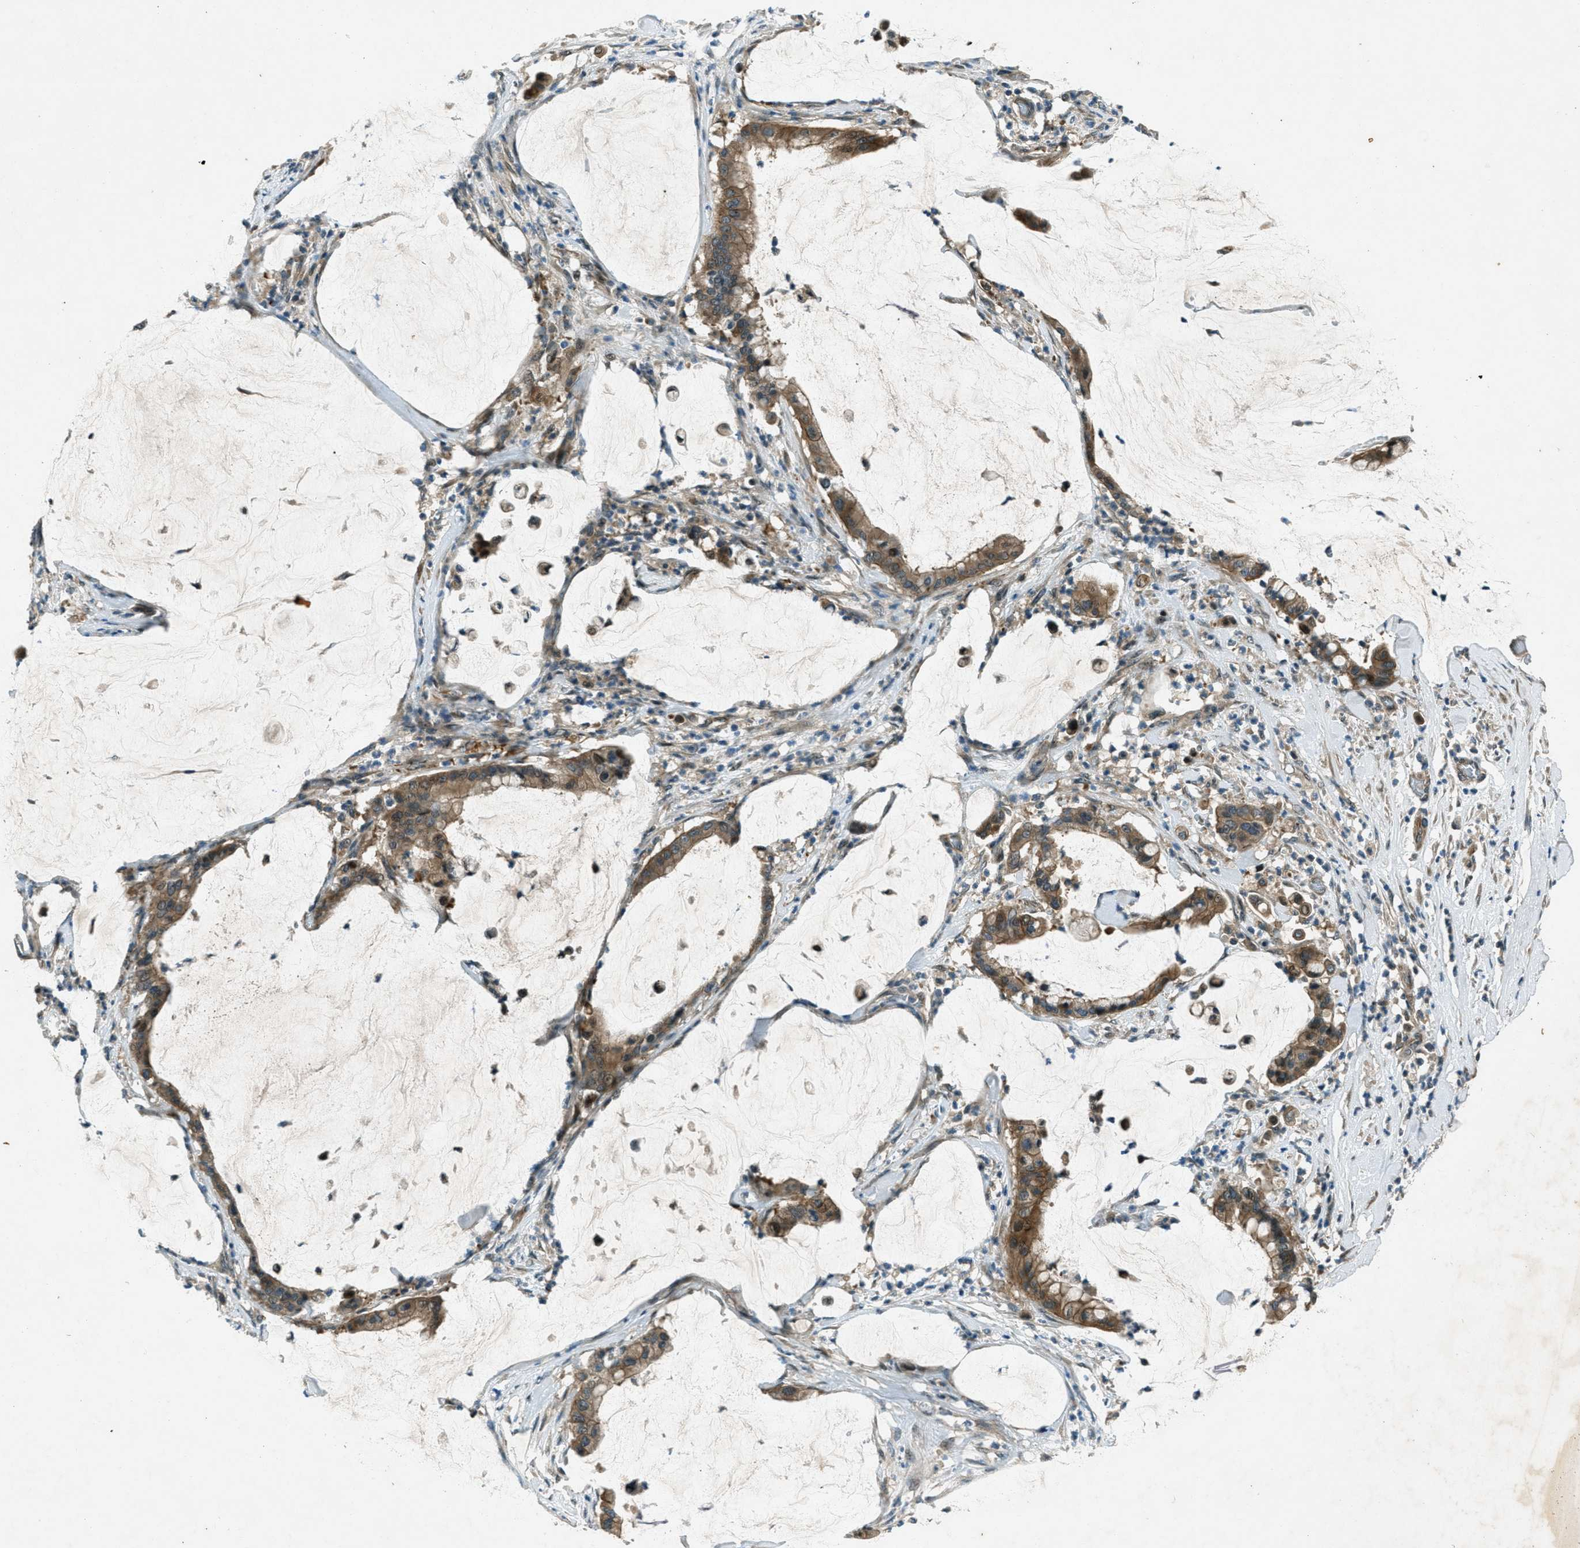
{"staining": {"intensity": "moderate", "quantity": ">75%", "location": "cytoplasmic/membranous"}, "tissue": "pancreatic cancer", "cell_type": "Tumor cells", "image_type": "cancer", "snomed": [{"axis": "morphology", "description": "Adenocarcinoma, NOS"}, {"axis": "topography", "description": "Pancreas"}], "caption": "Protein analysis of pancreatic cancer tissue displays moderate cytoplasmic/membranous expression in about >75% of tumor cells. (IHC, brightfield microscopy, high magnification).", "gene": "STK11", "patient": {"sex": "male", "age": 41}}